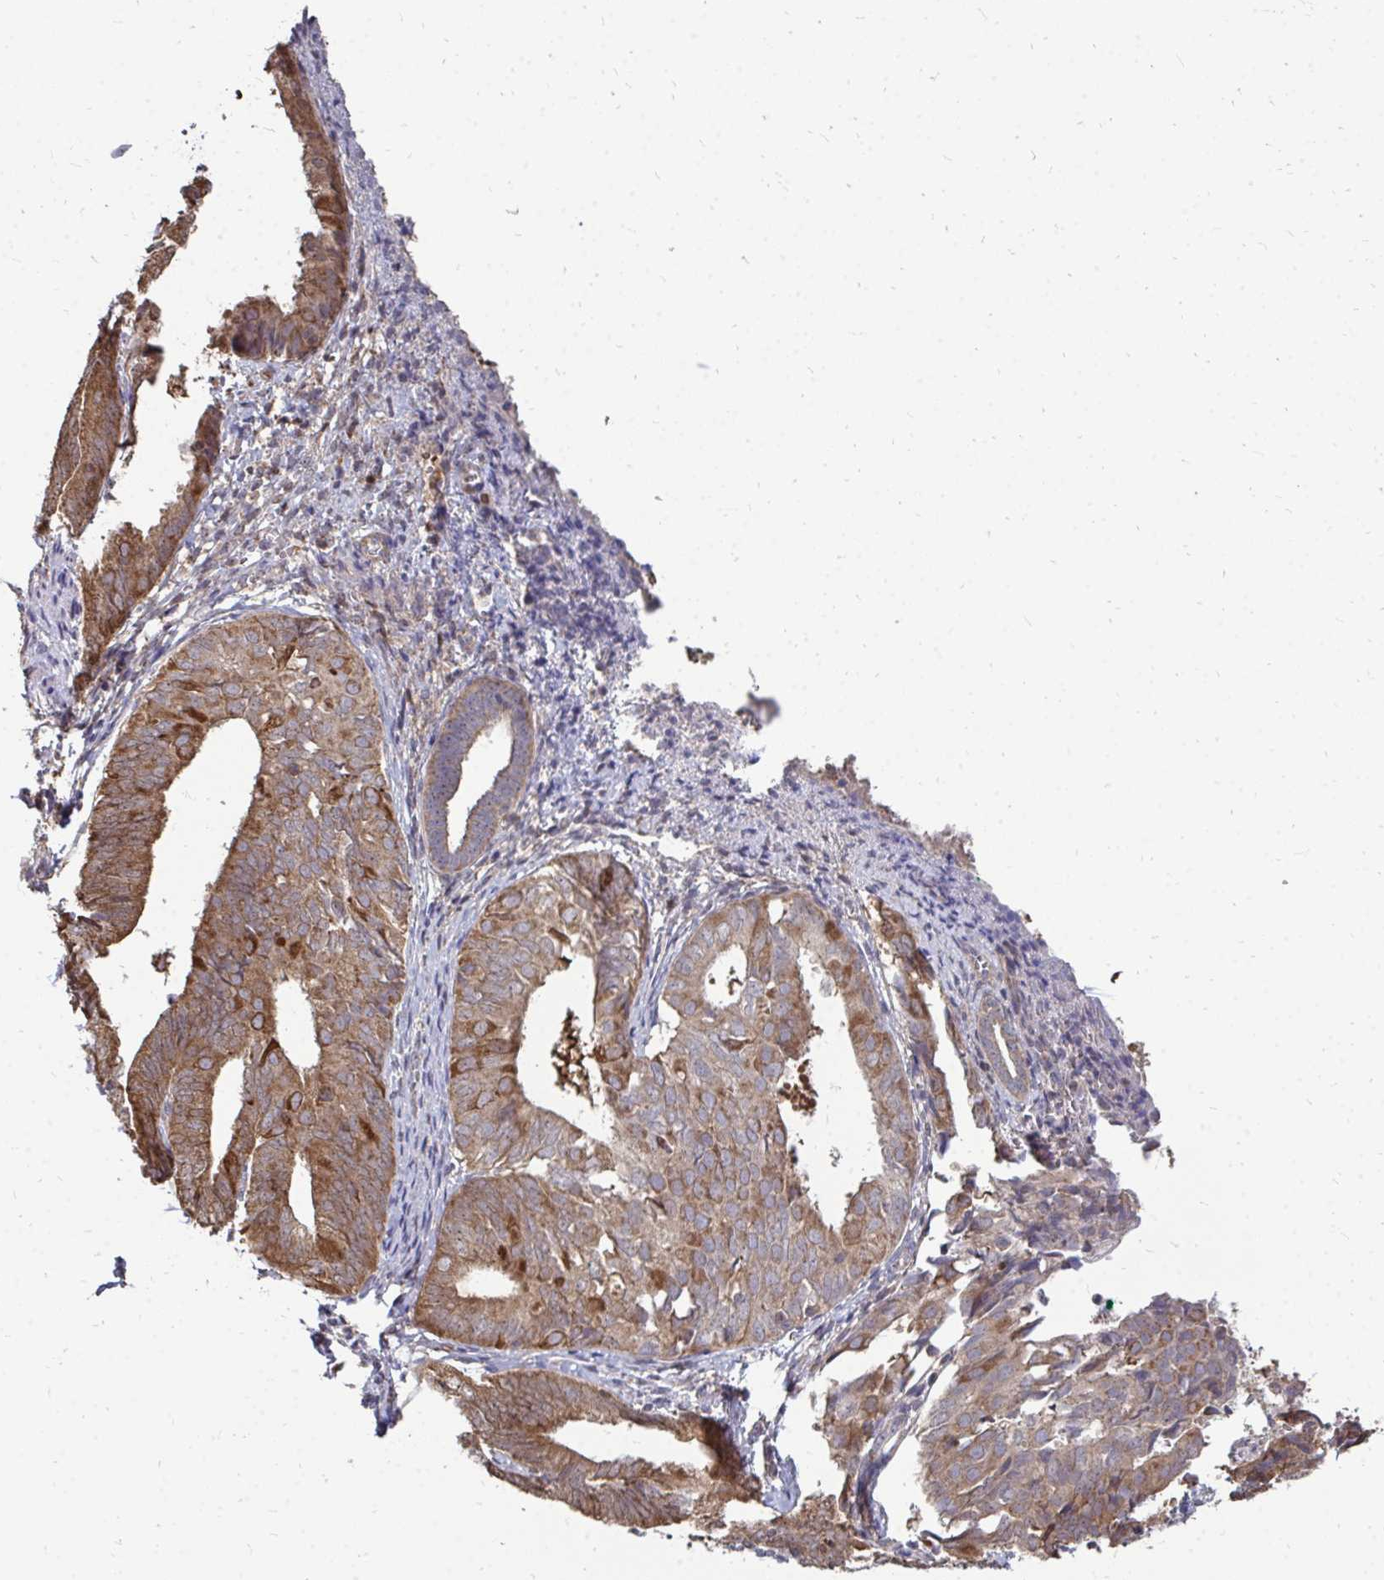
{"staining": {"intensity": "weak", "quantity": "25%-75%", "location": "cytoplasmic/membranous"}, "tissue": "endometrium", "cell_type": "Cells in endometrial stroma", "image_type": "normal", "snomed": [{"axis": "morphology", "description": "Normal tissue, NOS"}, {"axis": "topography", "description": "Endometrium"}], "caption": "Immunohistochemistry (IHC) (DAB) staining of unremarkable human endometrium shows weak cytoplasmic/membranous protein staining in approximately 25%-75% of cells in endometrial stroma. The protein is shown in brown color, while the nuclei are stained blue.", "gene": "DNAJA2", "patient": {"sex": "female", "age": 50}}